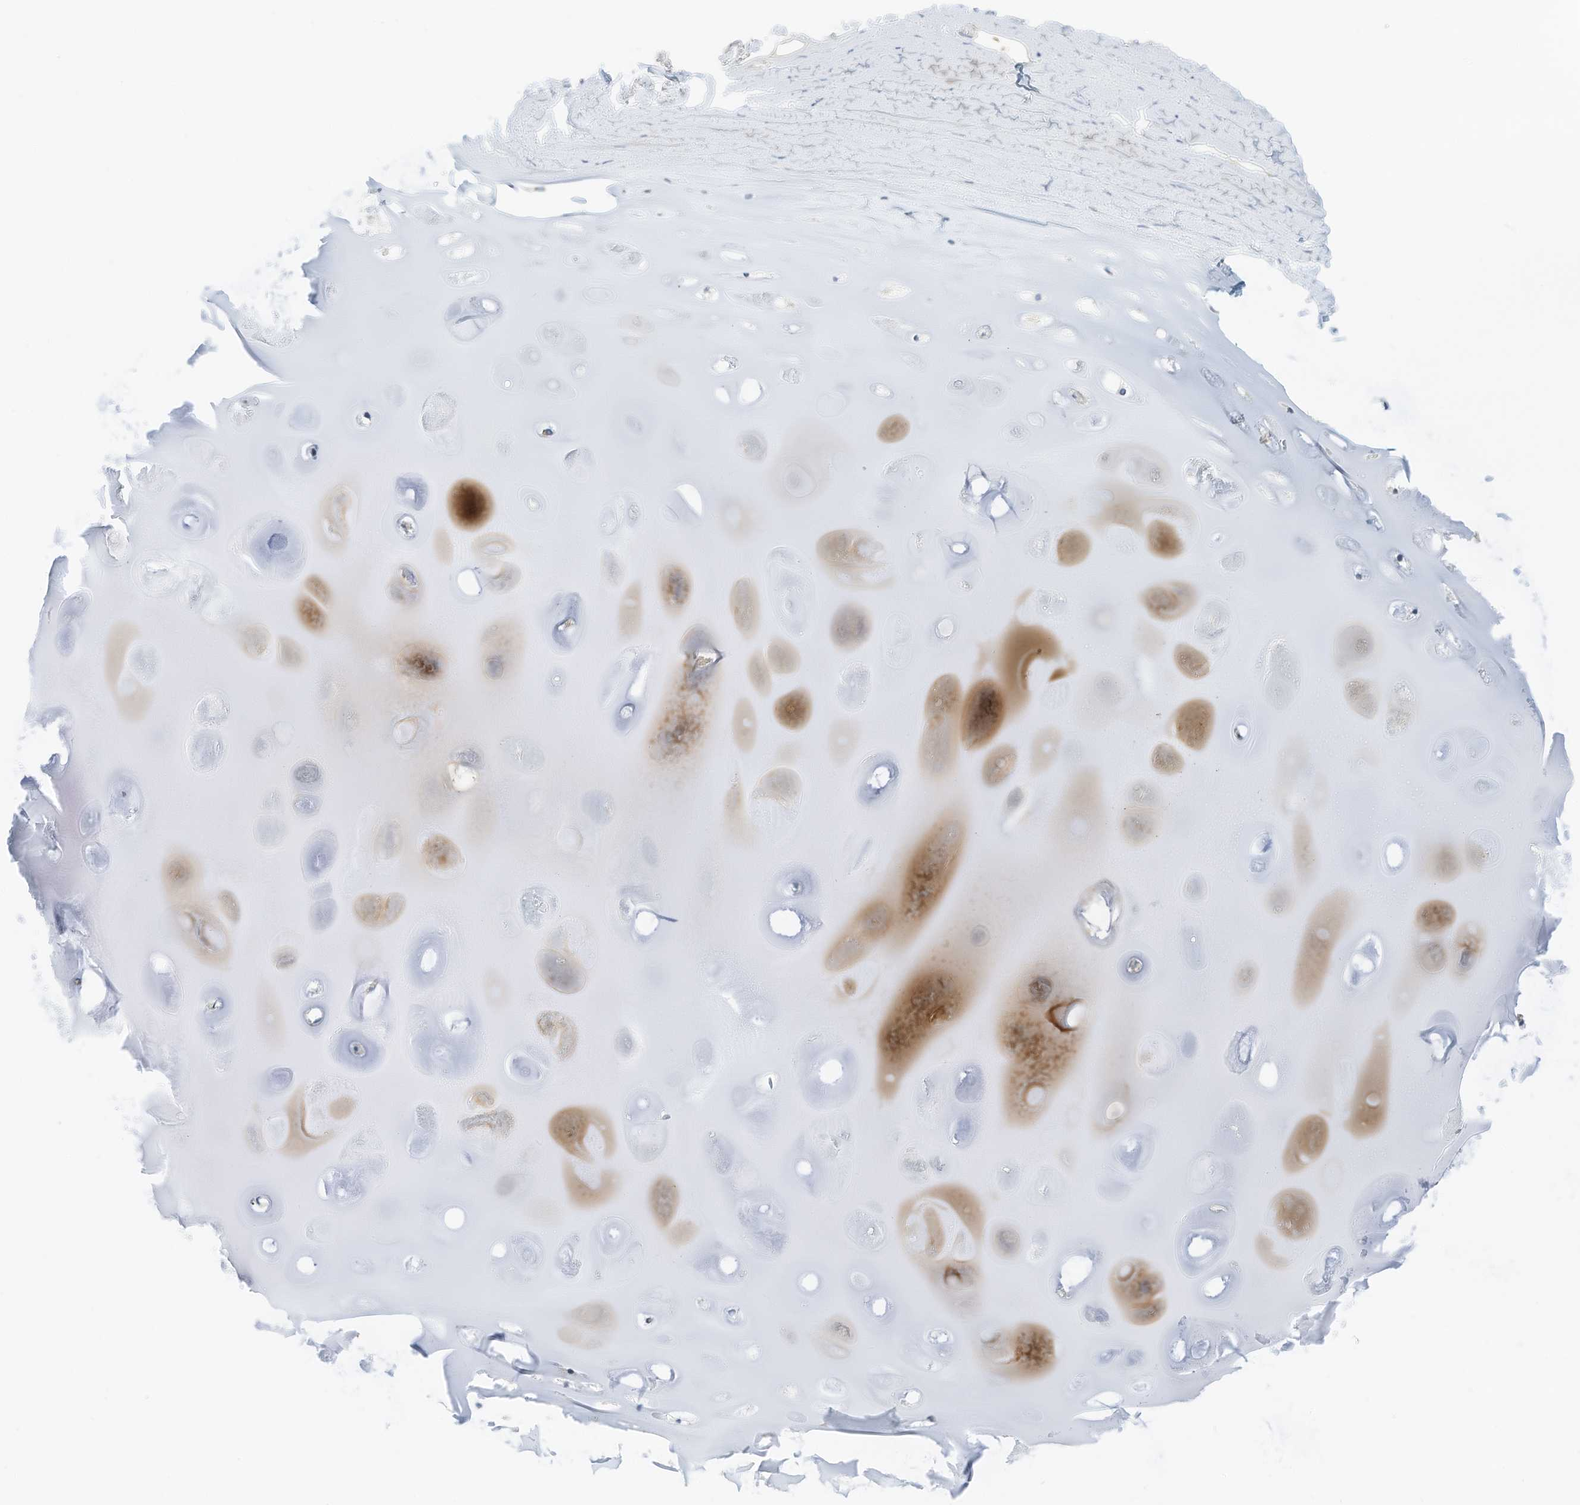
{"staining": {"intensity": "moderate", "quantity": "<25%", "location": "cytoplasmic/membranous"}, "tissue": "adipose tissue", "cell_type": "Adipocytes", "image_type": "normal", "snomed": [{"axis": "morphology", "description": "Normal tissue, NOS"}, {"axis": "topography", "description": "Cartilage tissue"}], "caption": "IHC of unremarkable adipose tissue displays low levels of moderate cytoplasmic/membranous expression in approximately <25% of adipocytes. (Stains: DAB in brown, nuclei in blue, Microscopy: brightfield microscopy at high magnification).", "gene": "RMND1", "patient": {"sex": "female", "age": 63}}